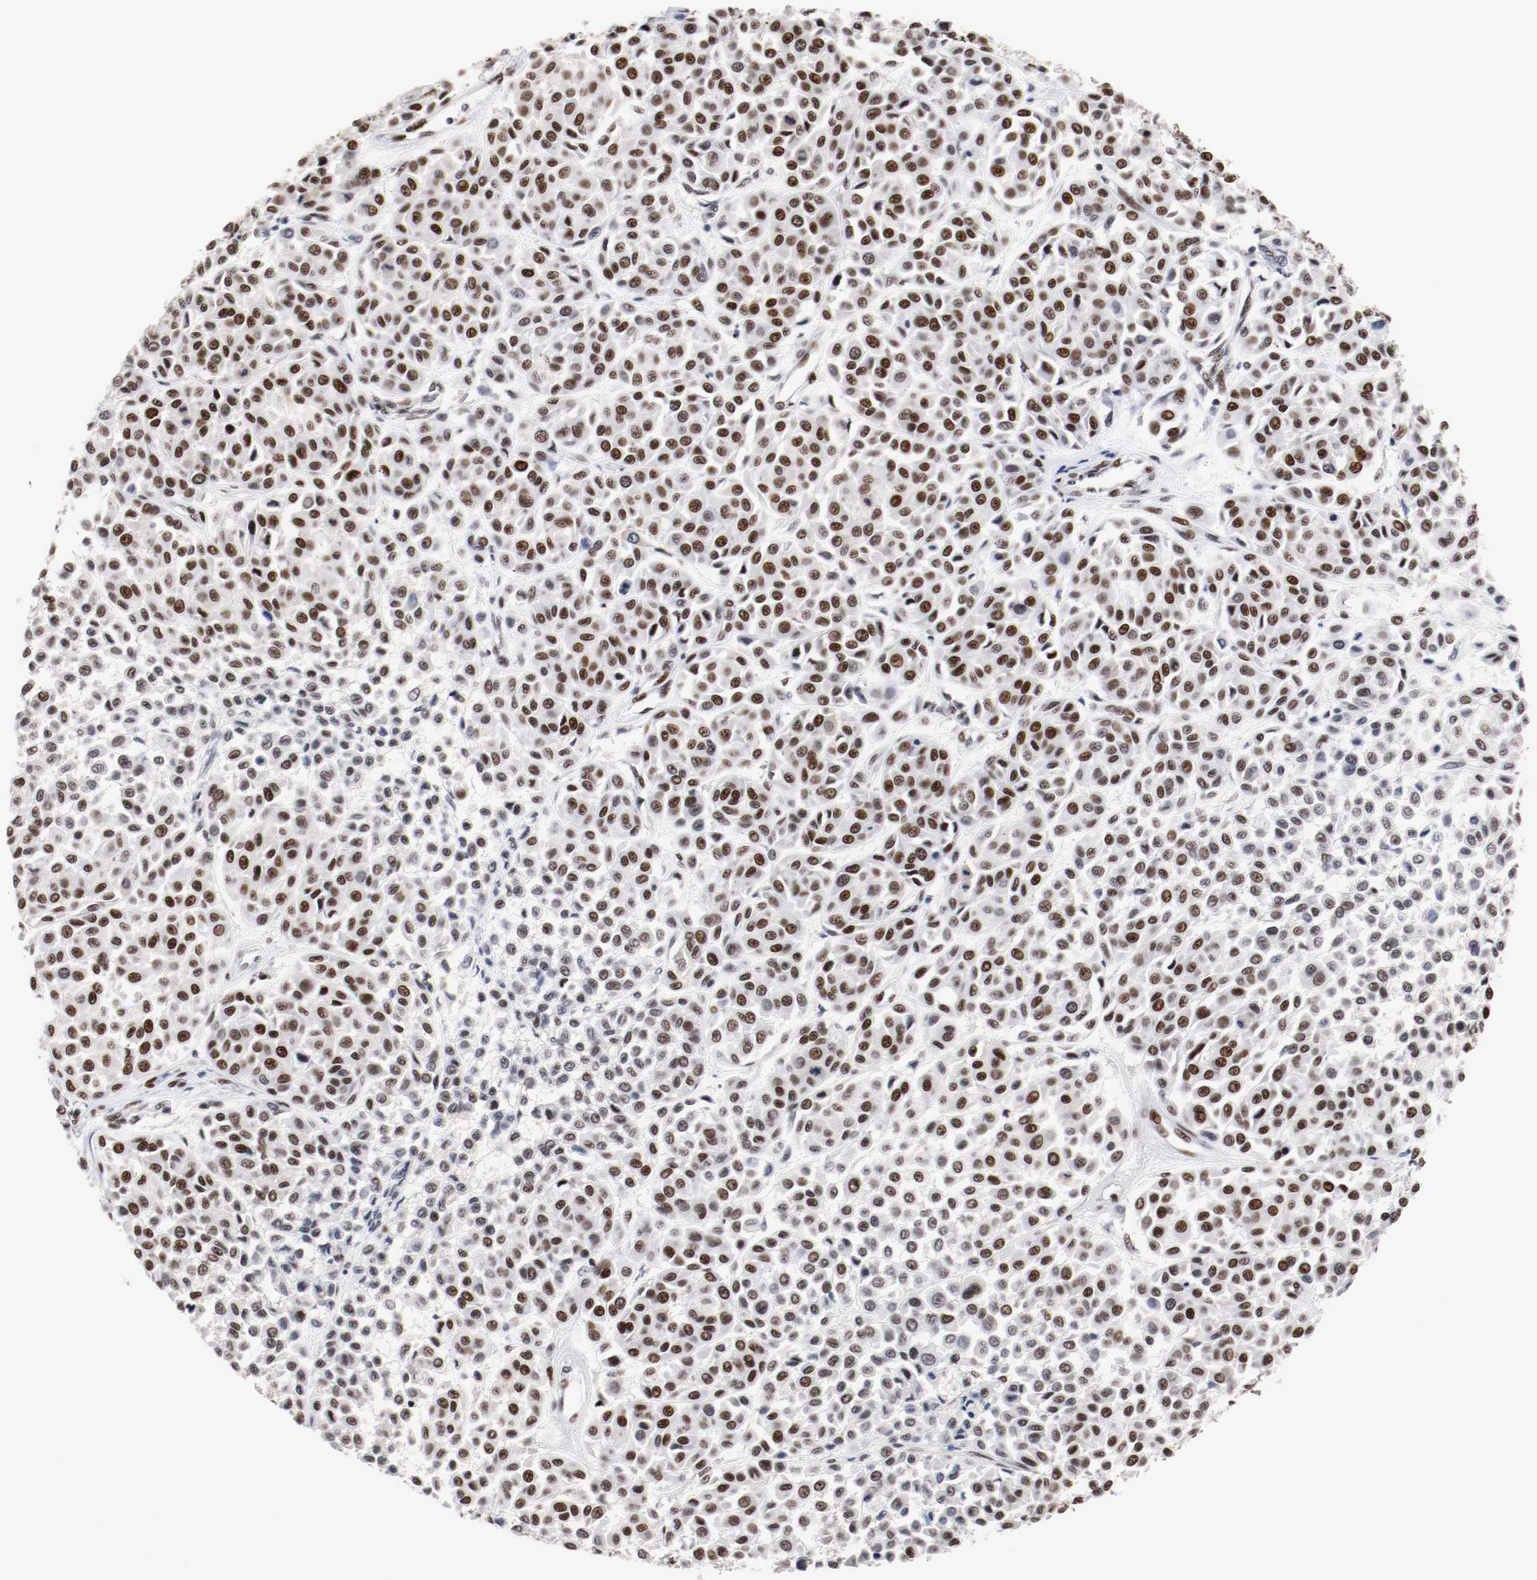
{"staining": {"intensity": "strong", "quantity": ">75%", "location": "nuclear"}, "tissue": "melanoma", "cell_type": "Tumor cells", "image_type": "cancer", "snomed": [{"axis": "morphology", "description": "Malignant melanoma, Metastatic site"}, {"axis": "topography", "description": "Soft tissue"}], "caption": "Malignant melanoma (metastatic site) stained with DAB (3,3'-diaminobenzidine) IHC shows high levels of strong nuclear staining in approximately >75% of tumor cells.", "gene": "MEF2D", "patient": {"sex": "male", "age": 41}}